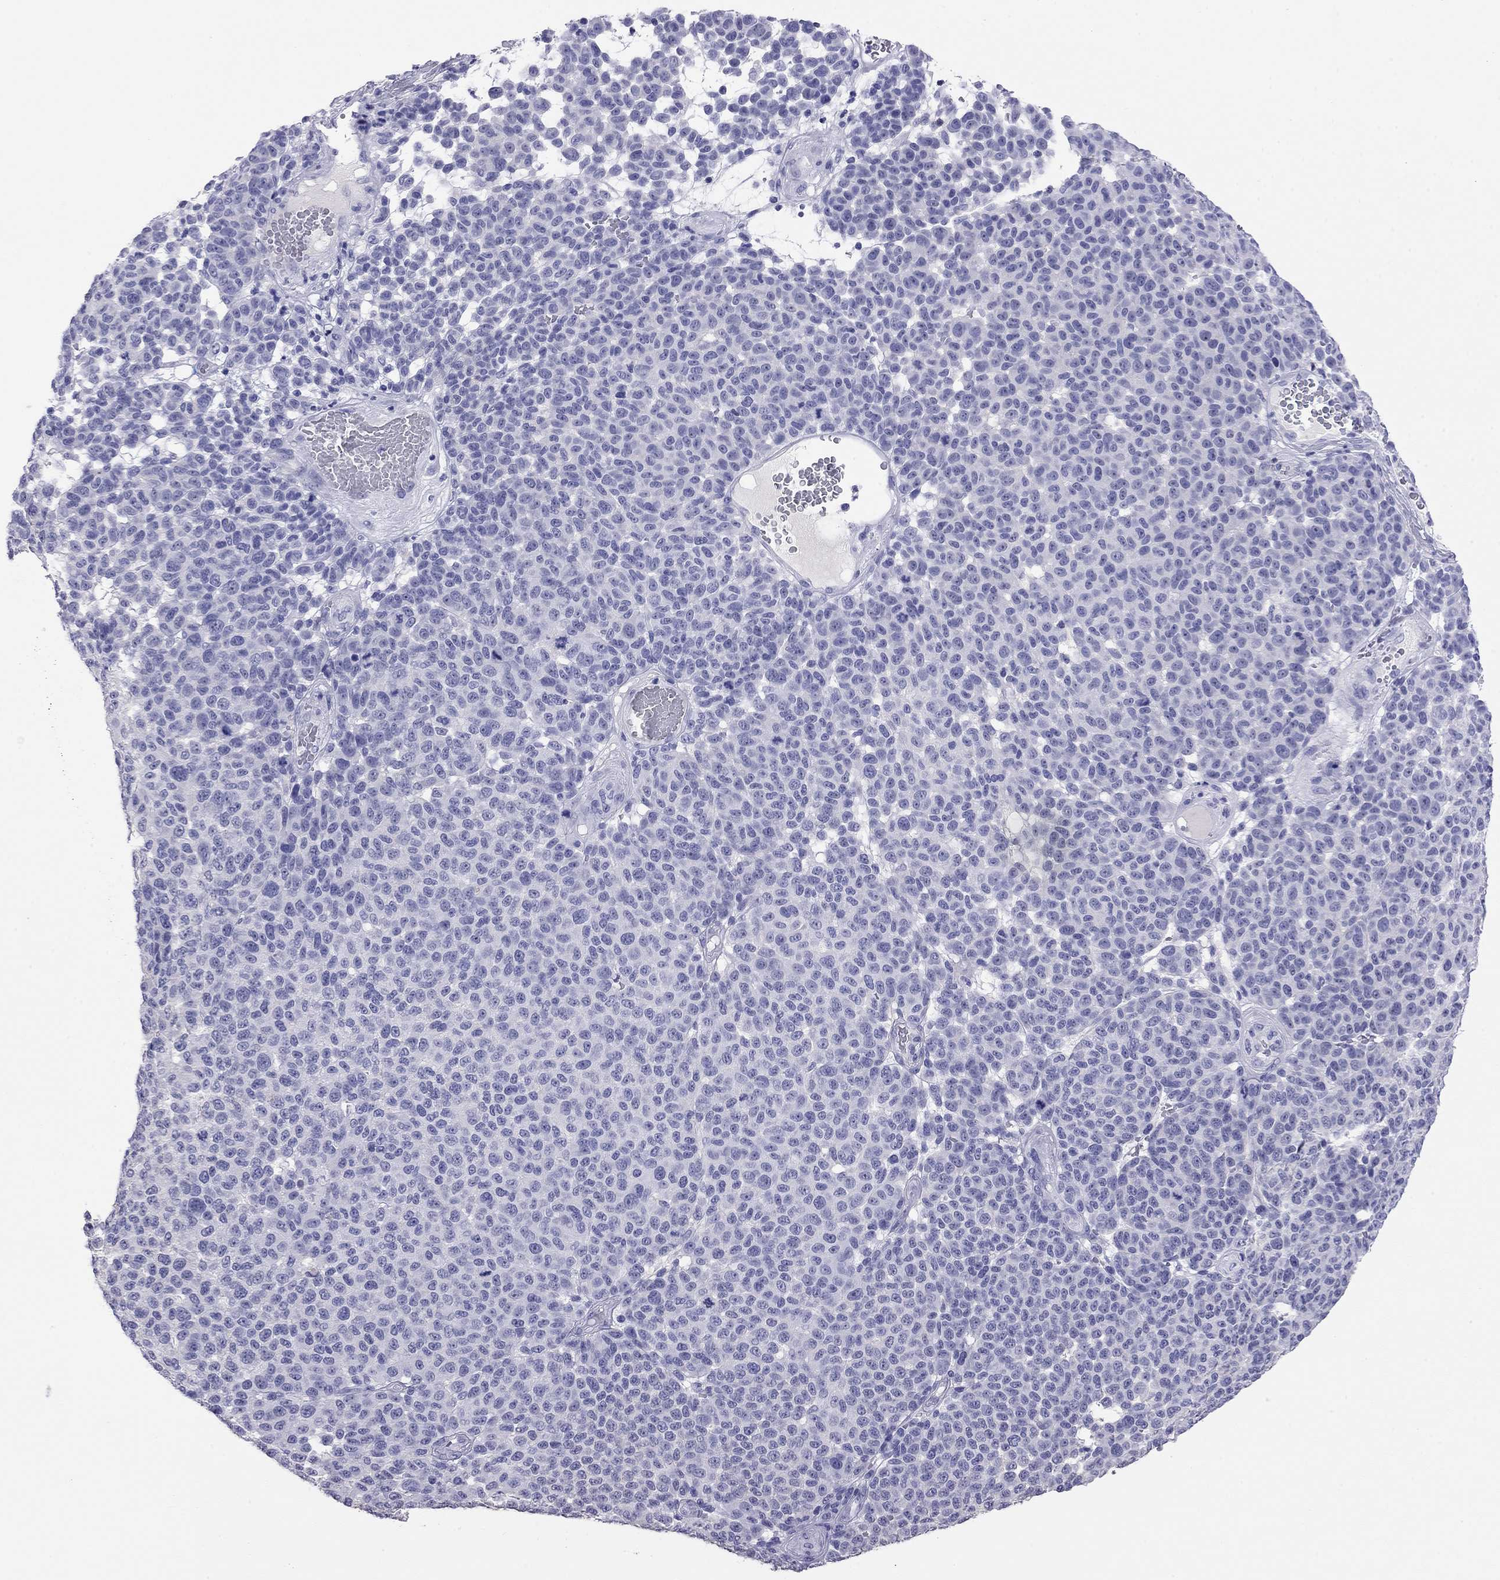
{"staining": {"intensity": "negative", "quantity": "none", "location": "none"}, "tissue": "melanoma", "cell_type": "Tumor cells", "image_type": "cancer", "snomed": [{"axis": "morphology", "description": "Malignant melanoma, NOS"}, {"axis": "topography", "description": "Skin"}], "caption": "IHC of human melanoma demonstrates no staining in tumor cells.", "gene": "ODF4", "patient": {"sex": "male", "age": 59}}